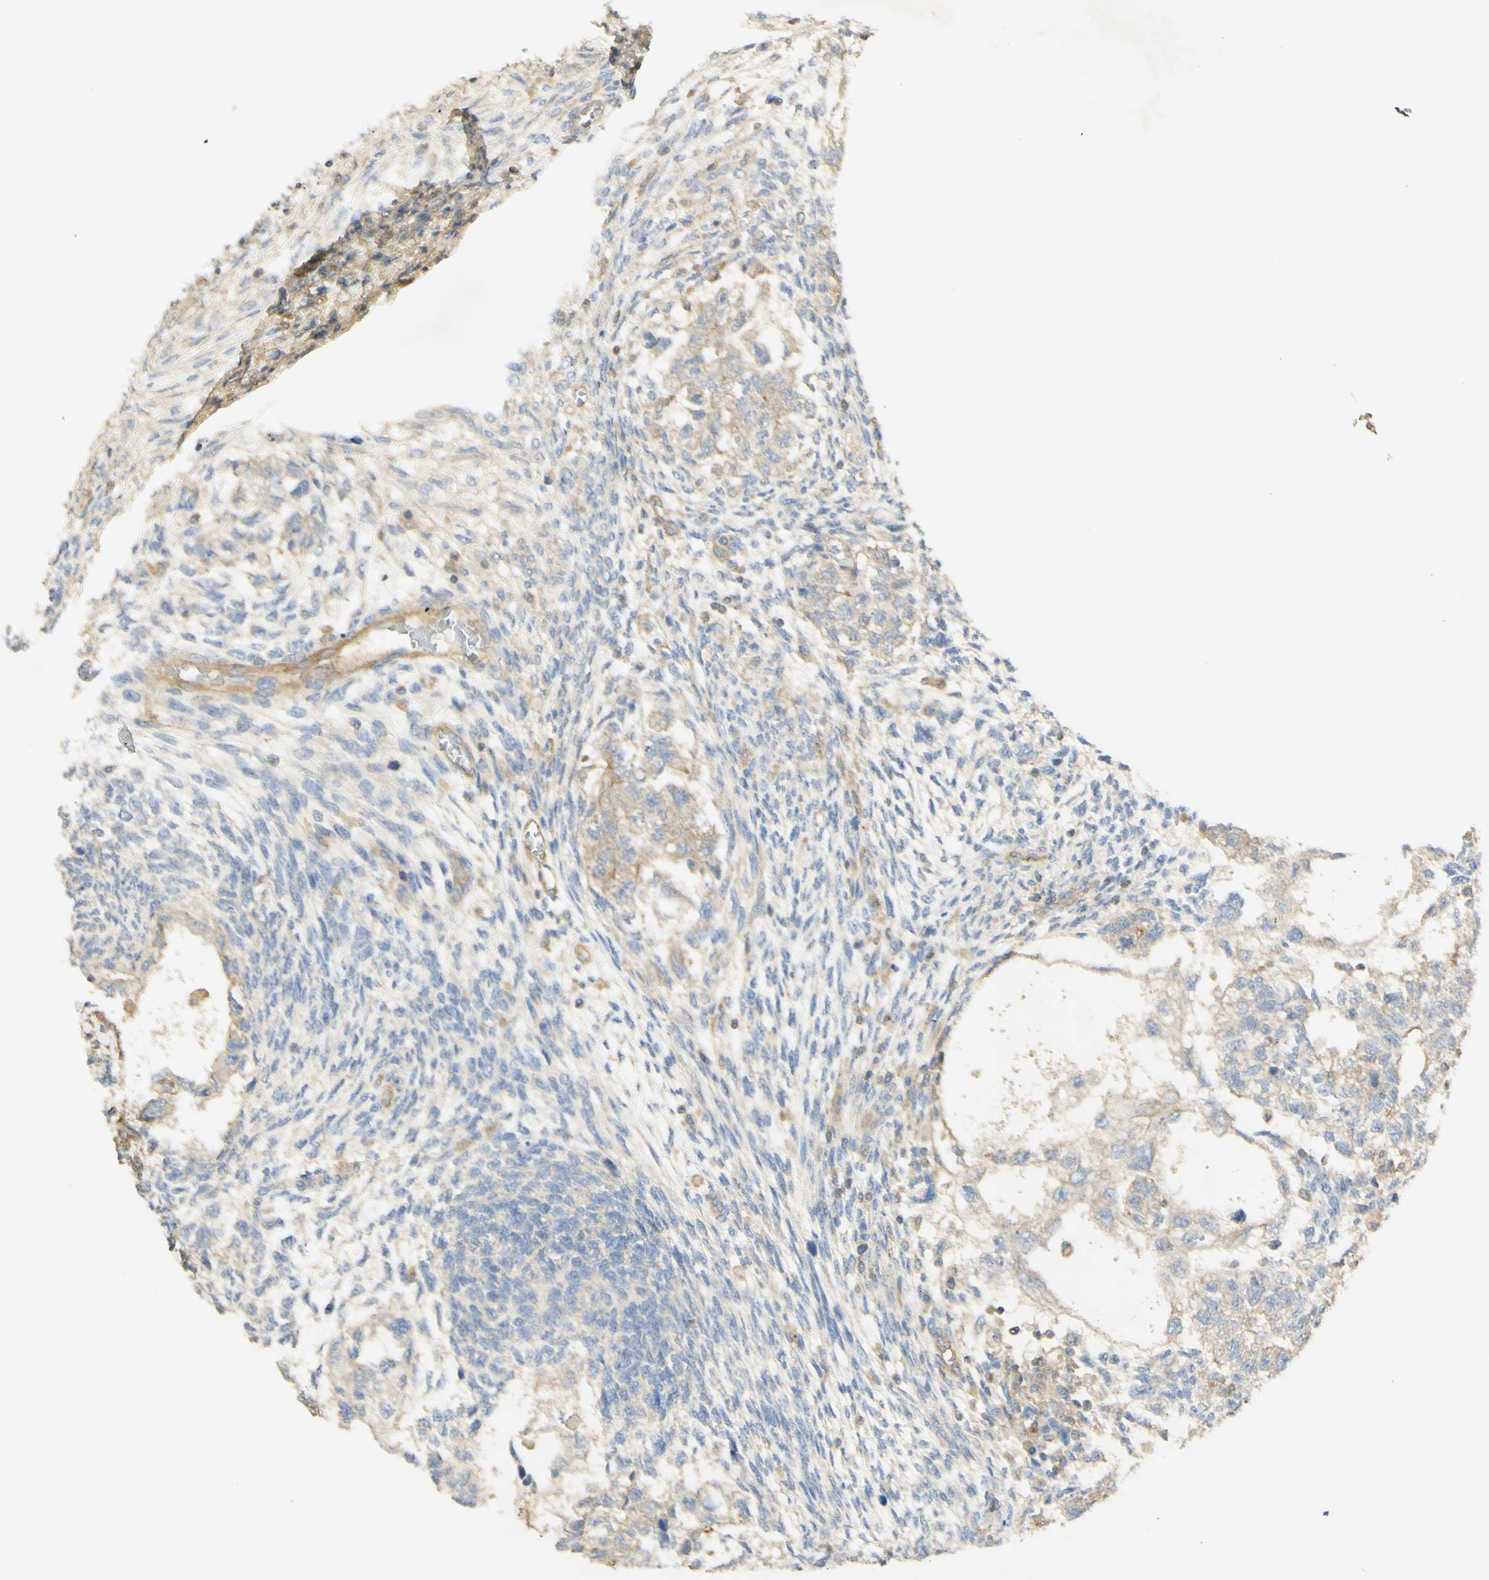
{"staining": {"intensity": "moderate", "quantity": "25%-75%", "location": "cytoplasmic/membranous"}, "tissue": "testis cancer", "cell_type": "Tumor cells", "image_type": "cancer", "snomed": [{"axis": "morphology", "description": "Normal tissue, NOS"}, {"axis": "morphology", "description": "Carcinoma, Embryonal, NOS"}, {"axis": "topography", "description": "Testis"}], "caption": "A brown stain shows moderate cytoplasmic/membranous positivity of a protein in testis embryonal carcinoma tumor cells.", "gene": "IKBKG", "patient": {"sex": "male", "age": 36}}